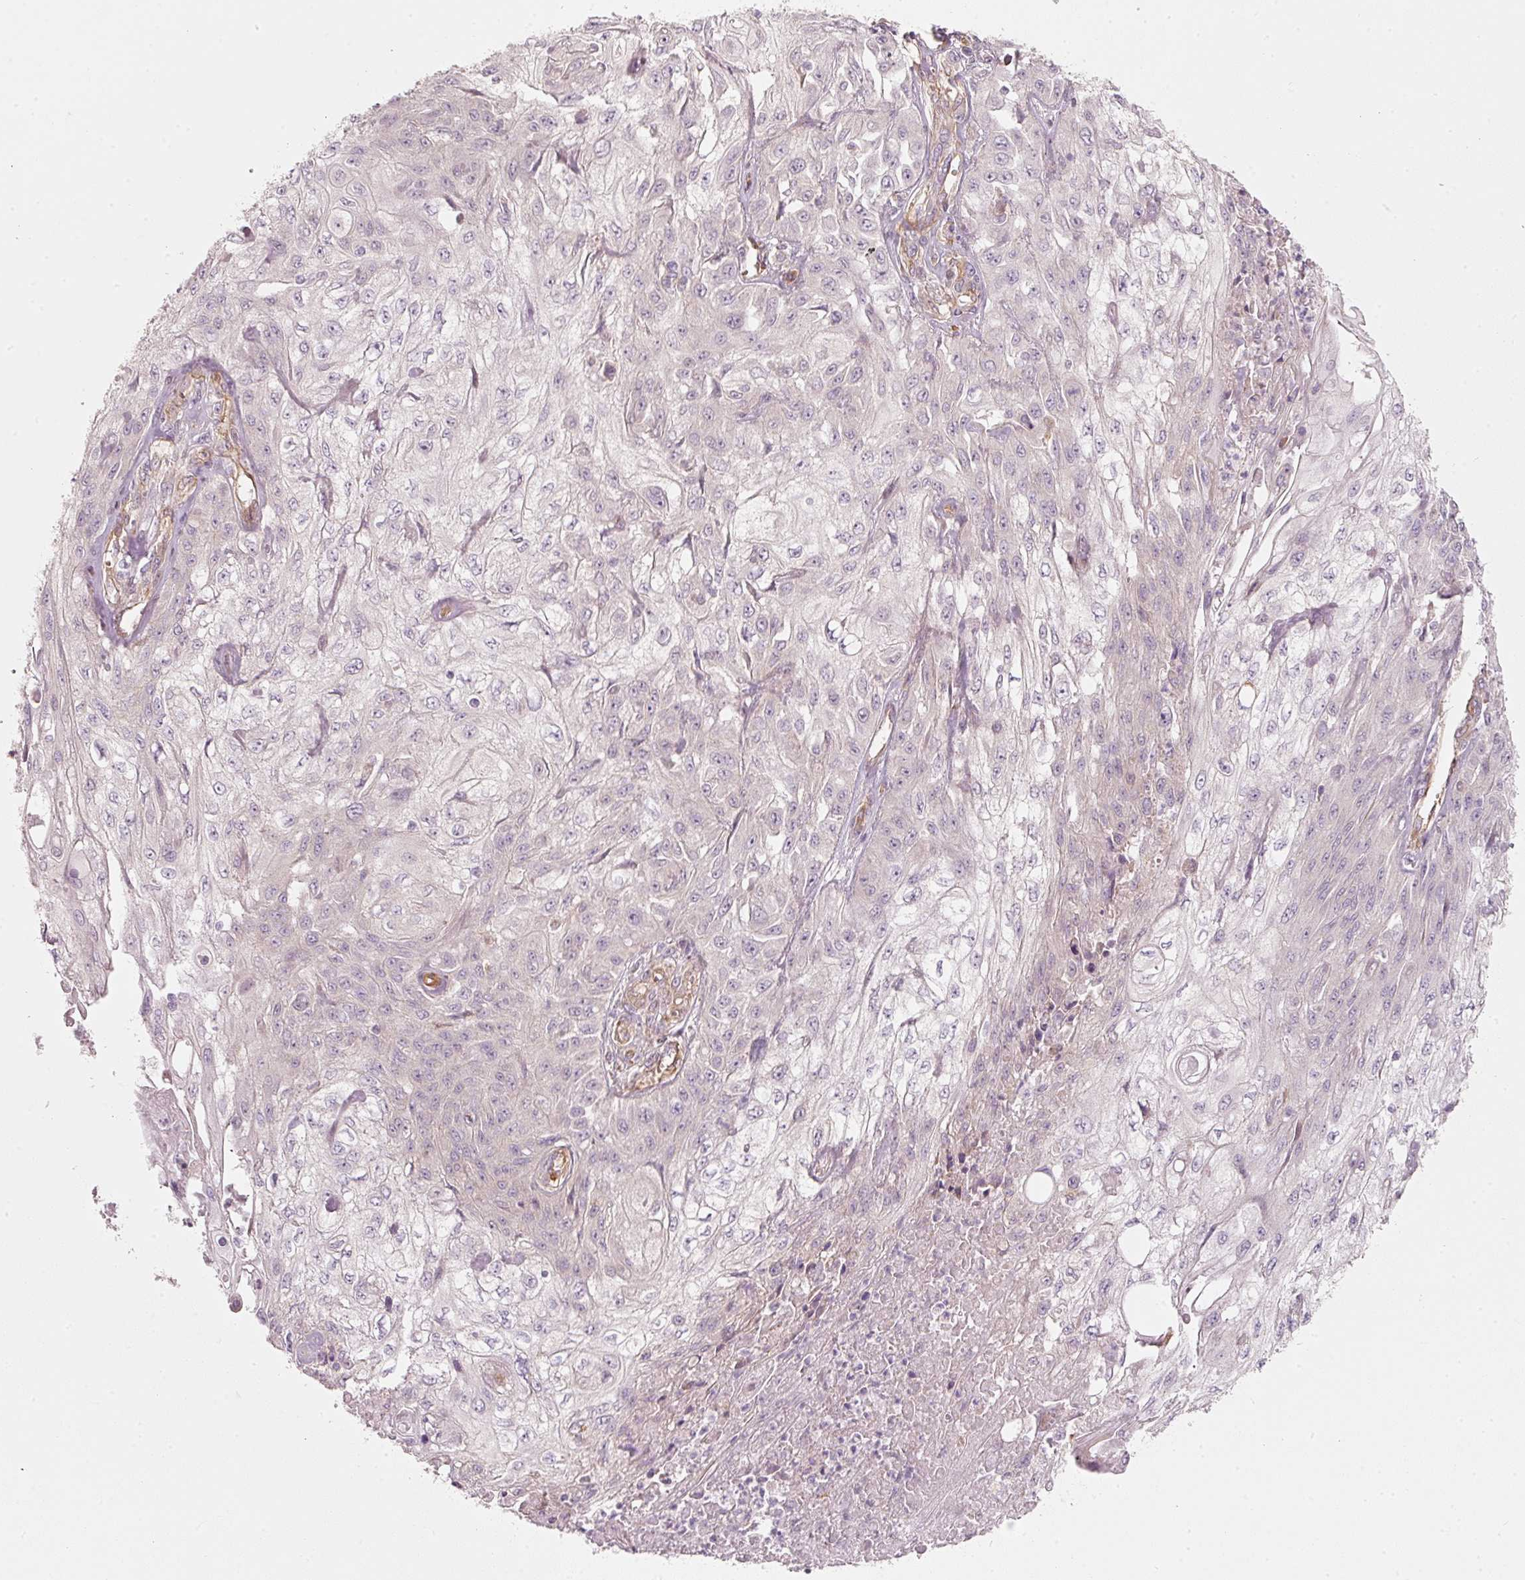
{"staining": {"intensity": "negative", "quantity": "none", "location": "none"}, "tissue": "skin cancer", "cell_type": "Tumor cells", "image_type": "cancer", "snomed": [{"axis": "morphology", "description": "Squamous cell carcinoma, NOS"}, {"axis": "morphology", "description": "Squamous cell carcinoma, metastatic, NOS"}, {"axis": "topography", "description": "Skin"}, {"axis": "topography", "description": "Lymph node"}], "caption": "Immunohistochemical staining of skin cancer (squamous cell carcinoma) shows no significant staining in tumor cells. (Brightfield microscopy of DAB (3,3'-diaminobenzidine) IHC at high magnification).", "gene": "KCNQ1", "patient": {"sex": "male", "age": 75}}